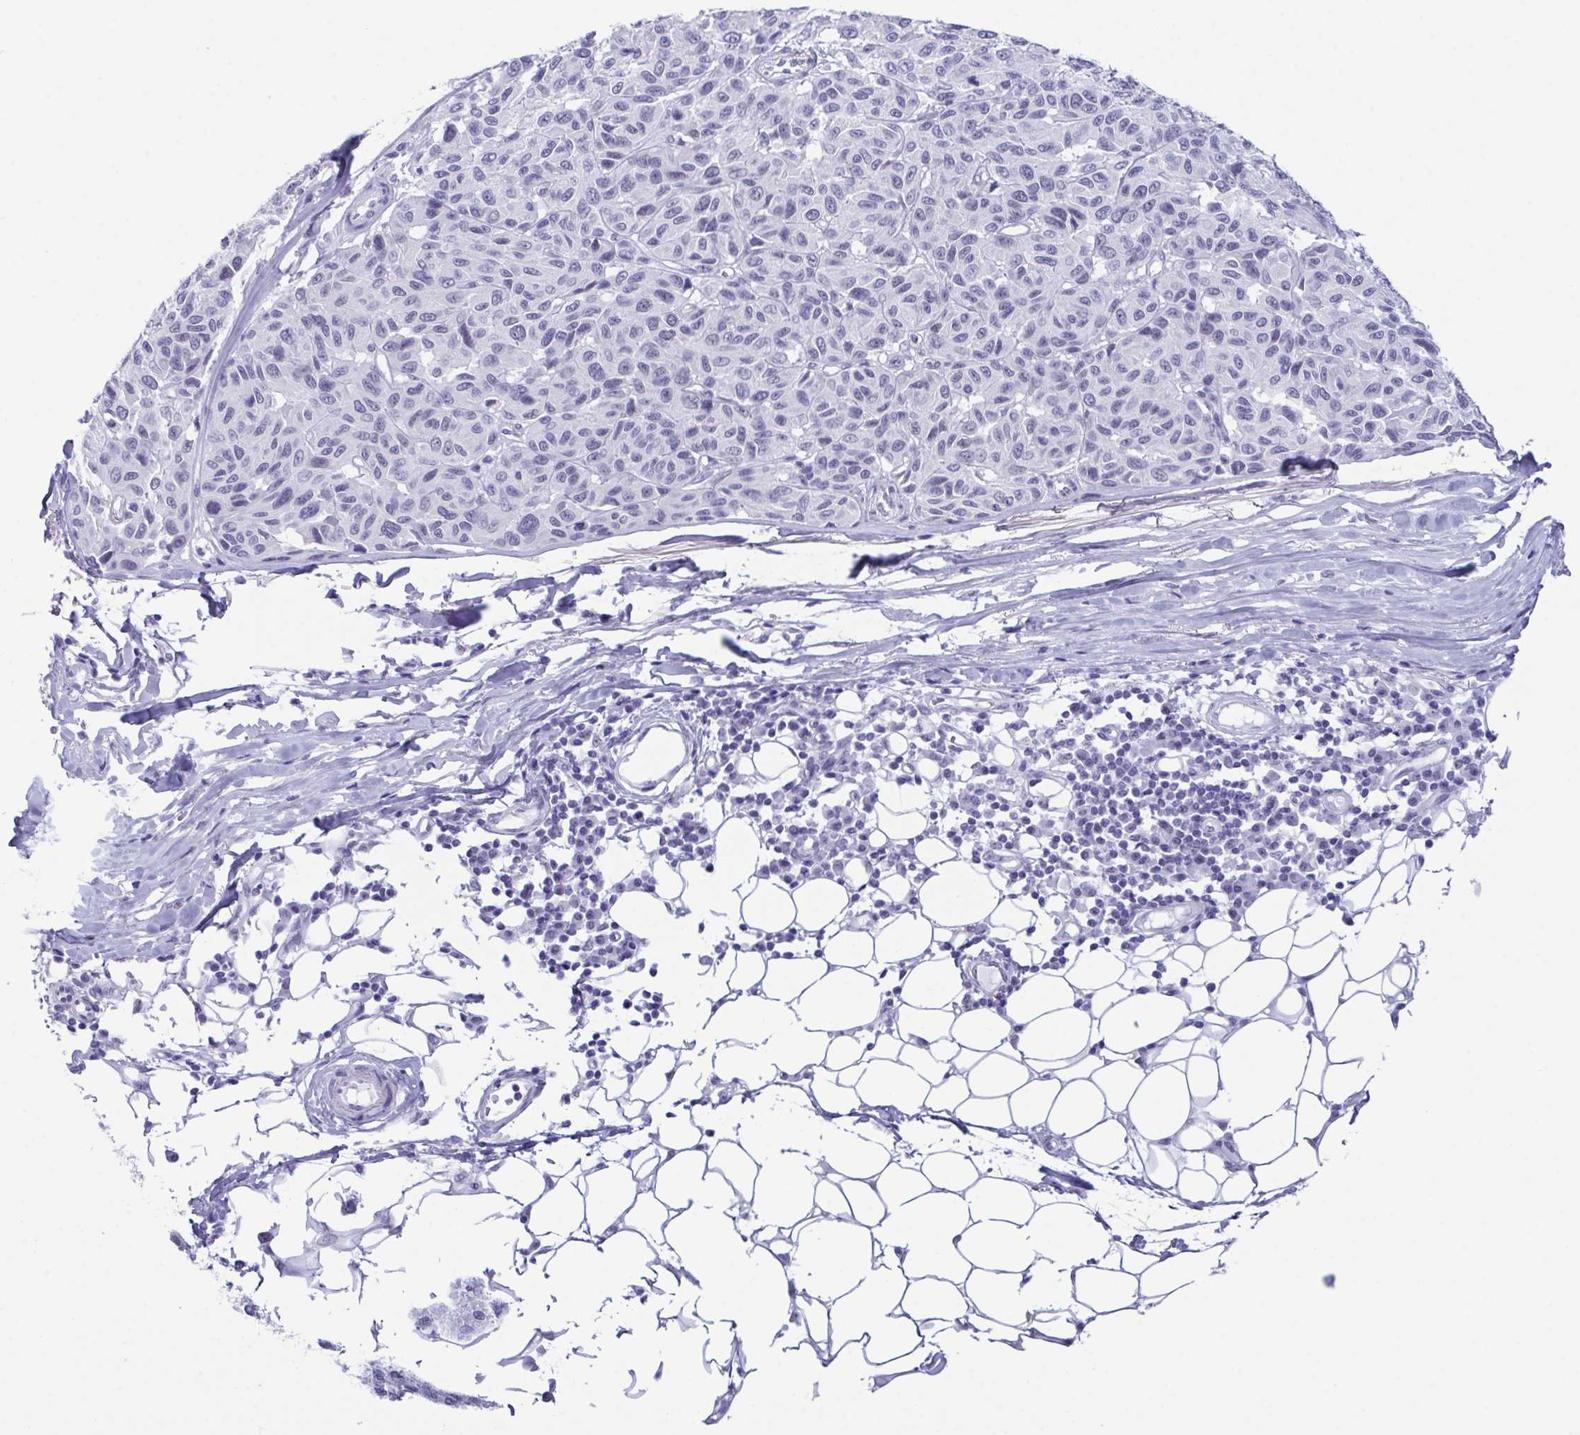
{"staining": {"intensity": "negative", "quantity": "none", "location": "none"}, "tissue": "melanoma", "cell_type": "Tumor cells", "image_type": "cancer", "snomed": [{"axis": "morphology", "description": "Malignant melanoma, NOS"}, {"axis": "topography", "description": "Skin"}], "caption": "IHC image of neoplastic tissue: human melanoma stained with DAB (3,3'-diaminobenzidine) reveals no significant protein positivity in tumor cells.", "gene": "SUGP2", "patient": {"sex": "female", "age": 66}}